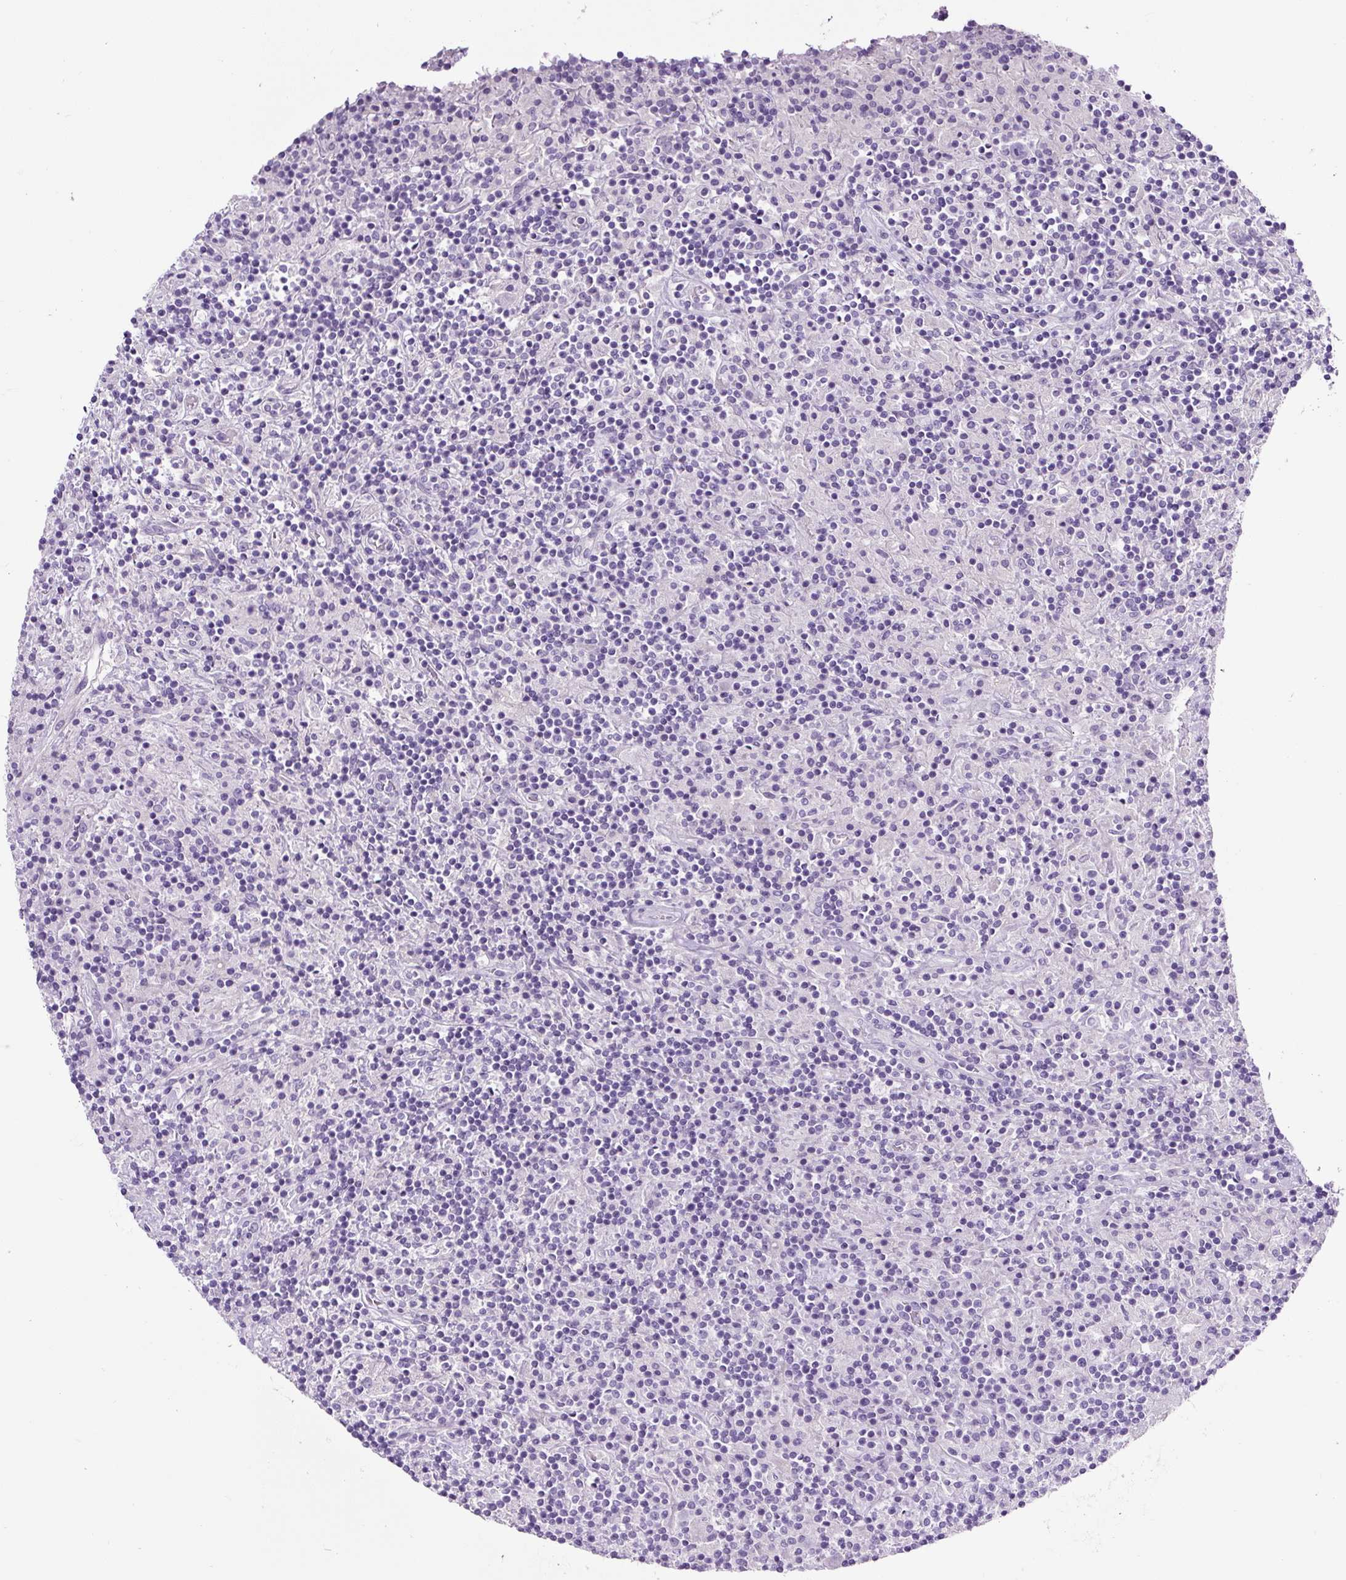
{"staining": {"intensity": "negative", "quantity": "none", "location": "none"}, "tissue": "lymphoma", "cell_type": "Tumor cells", "image_type": "cancer", "snomed": [{"axis": "morphology", "description": "Hodgkin's disease, NOS"}, {"axis": "topography", "description": "Lymph node"}], "caption": "DAB immunohistochemical staining of human Hodgkin's disease demonstrates no significant staining in tumor cells.", "gene": "OR14A2", "patient": {"sex": "male", "age": 70}}